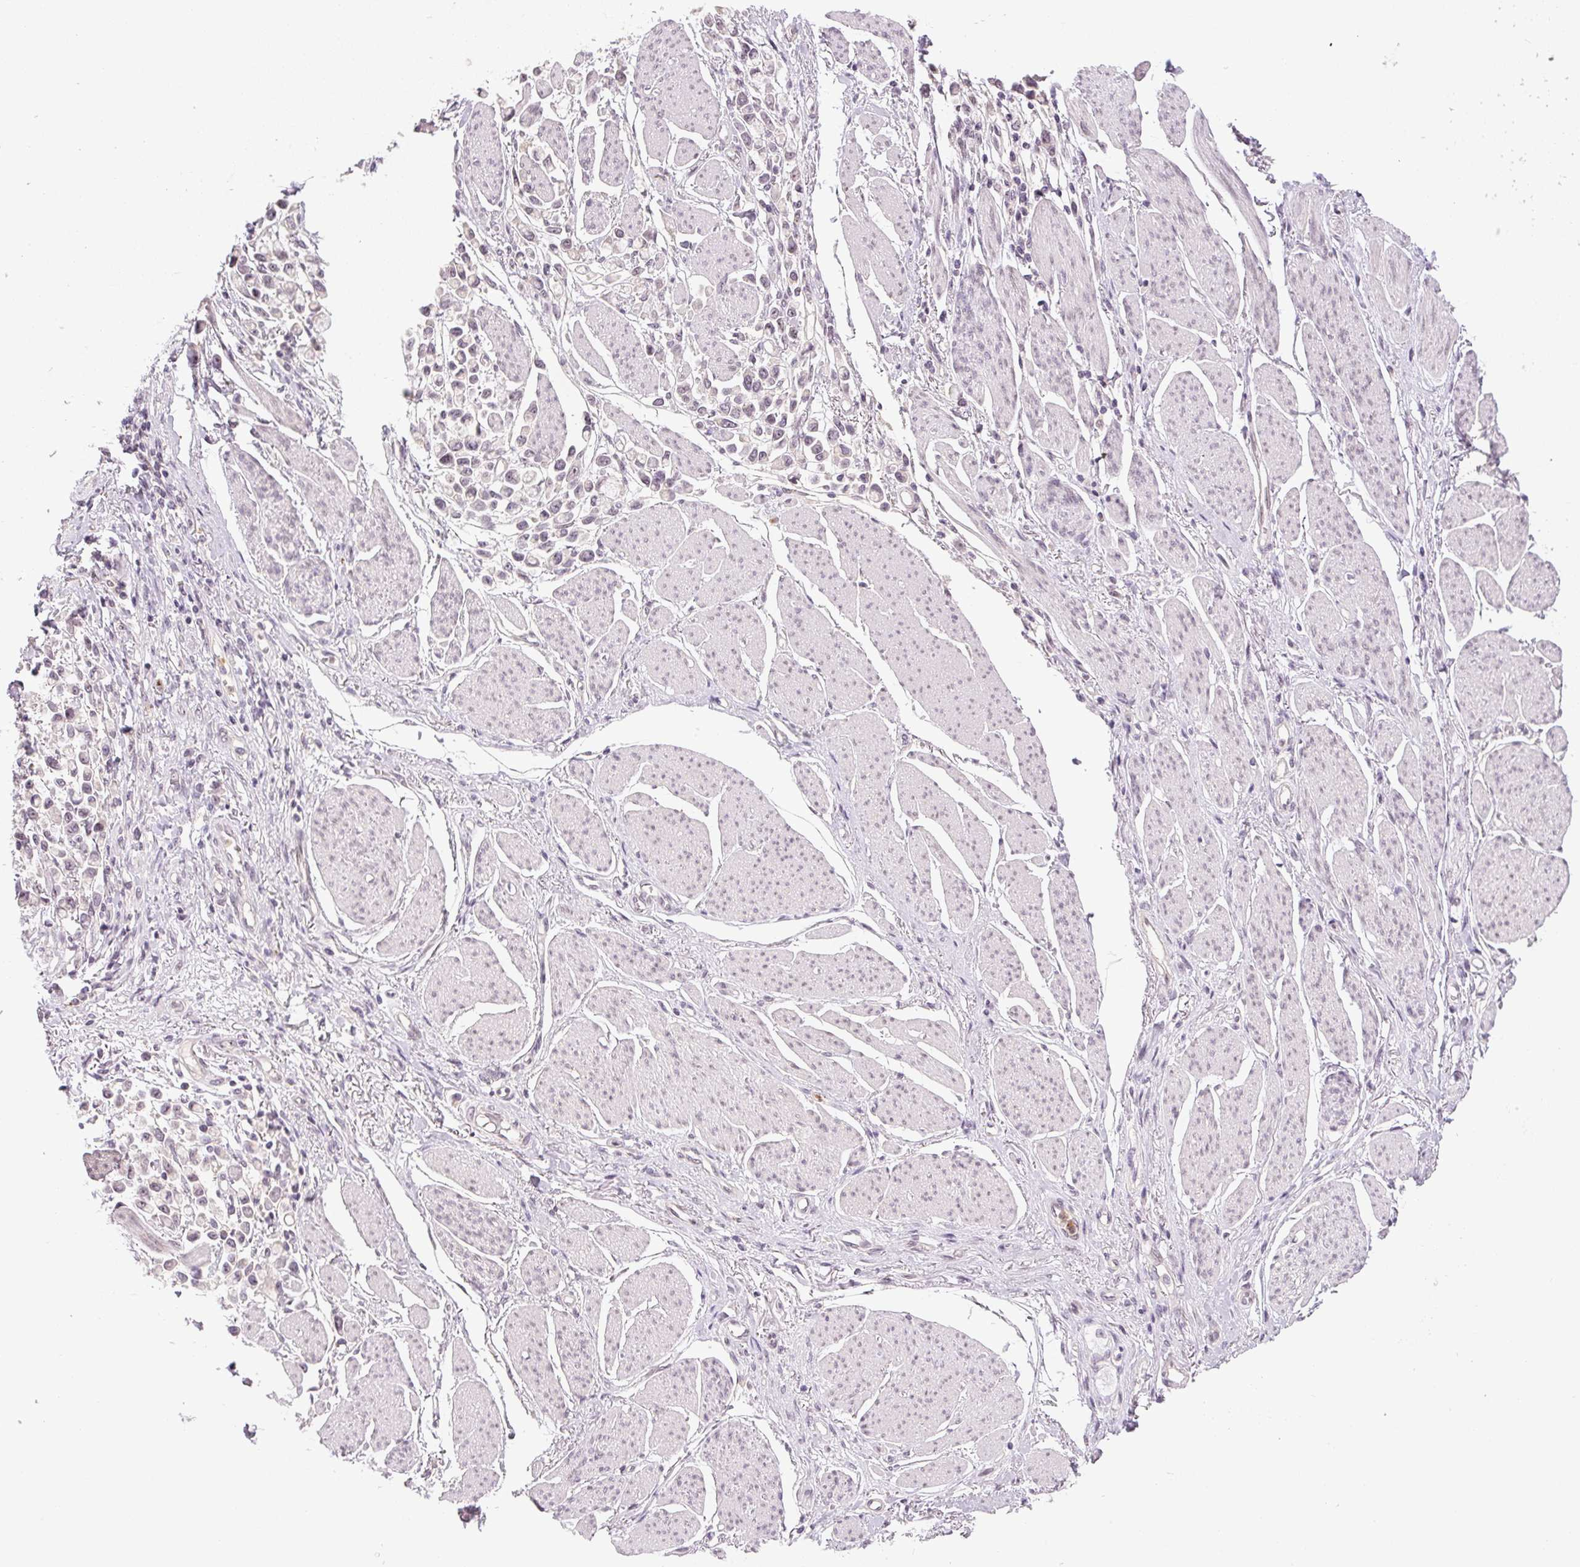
{"staining": {"intensity": "negative", "quantity": "none", "location": "none"}, "tissue": "stomach cancer", "cell_type": "Tumor cells", "image_type": "cancer", "snomed": [{"axis": "morphology", "description": "Adenocarcinoma, NOS"}, {"axis": "topography", "description": "Stomach"}], "caption": "Tumor cells show no significant positivity in stomach cancer (adenocarcinoma). The staining was performed using DAB (3,3'-diaminobenzidine) to visualize the protein expression in brown, while the nuclei were stained in blue with hematoxylin (Magnification: 20x).", "gene": "SGF29", "patient": {"sex": "female", "age": 81}}